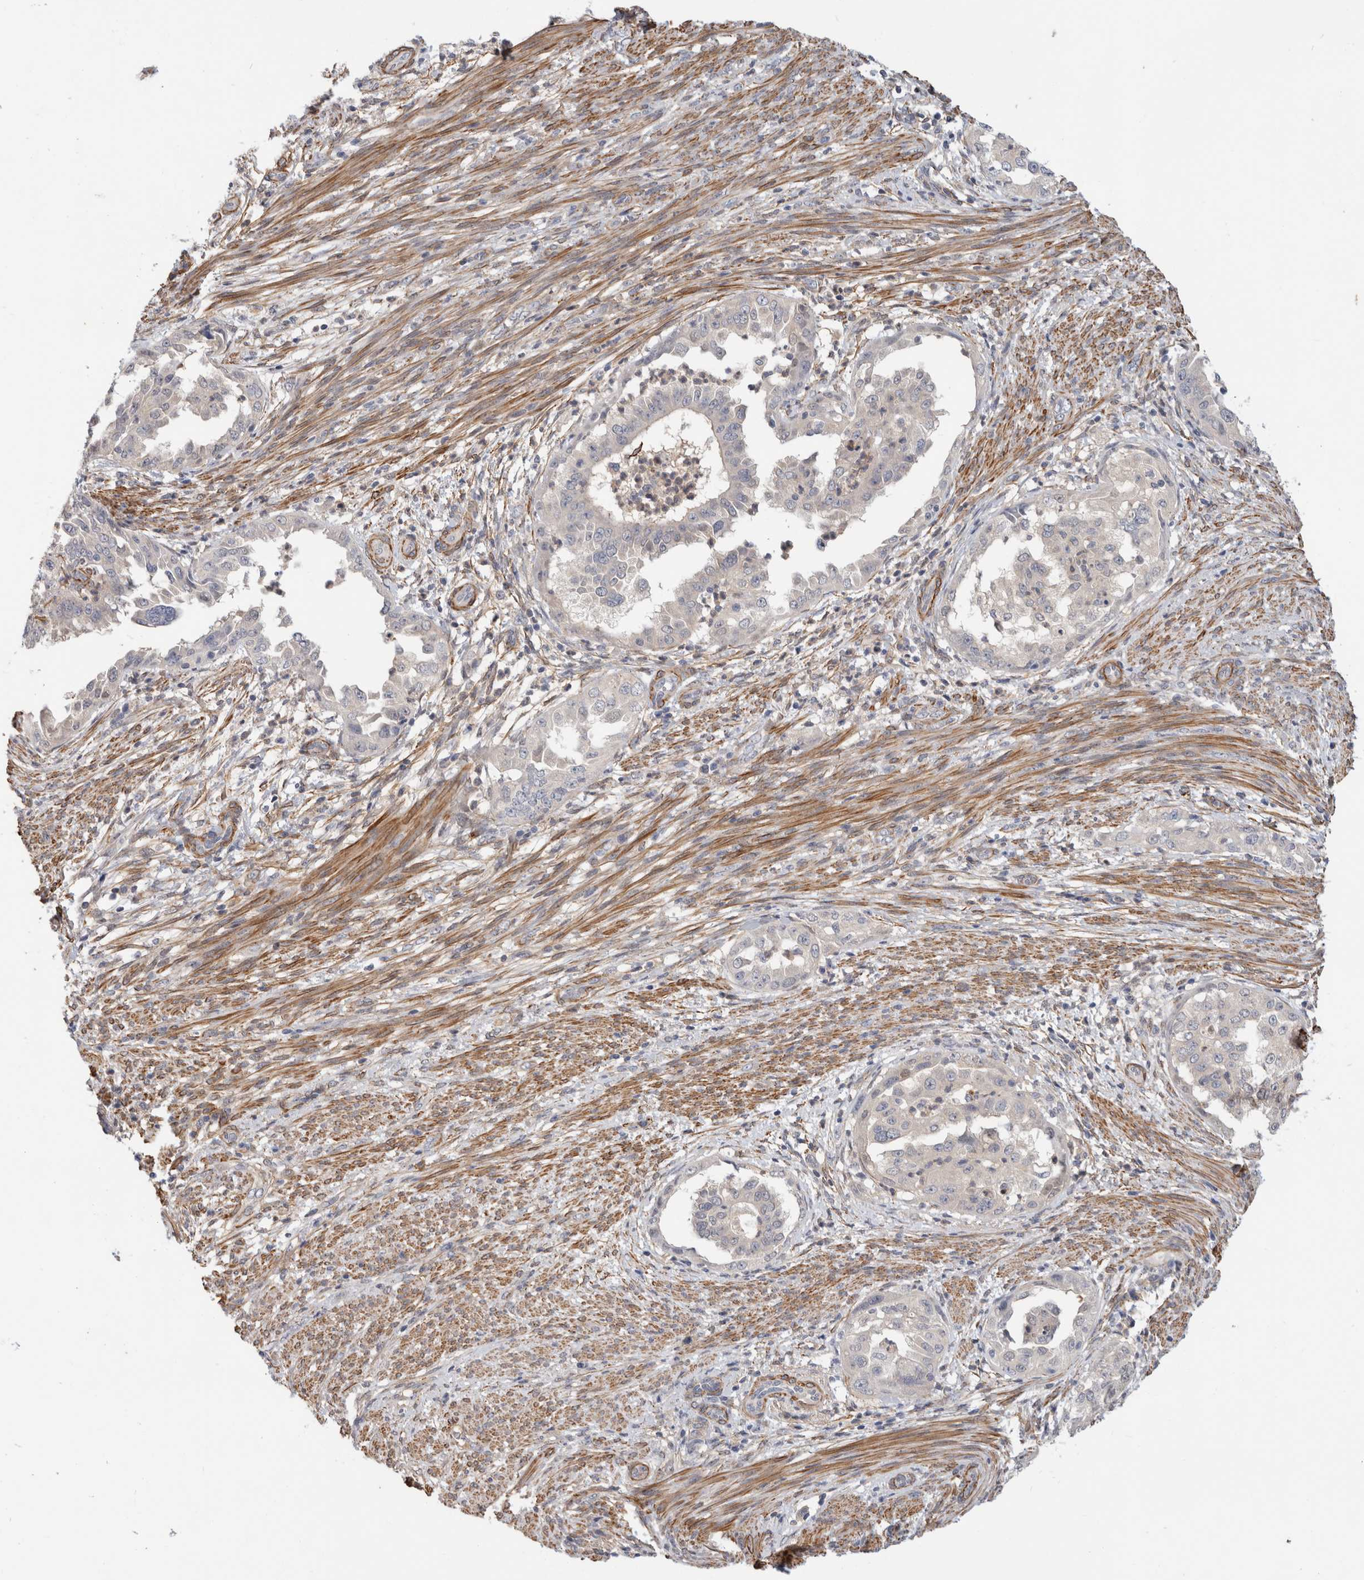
{"staining": {"intensity": "negative", "quantity": "none", "location": "none"}, "tissue": "endometrial cancer", "cell_type": "Tumor cells", "image_type": "cancer", "snomed": [{"axis": "morphology", "description": "Adenocarcinoma, NOS"}, {"axis": "topography", "description": "Endometrium"}], "caption": "Micrograph shows no protein expression in tumor cells of endometrial cancer tissue.", "gene": "PGM1", "patient": {"sex": "female", "age": 85}}